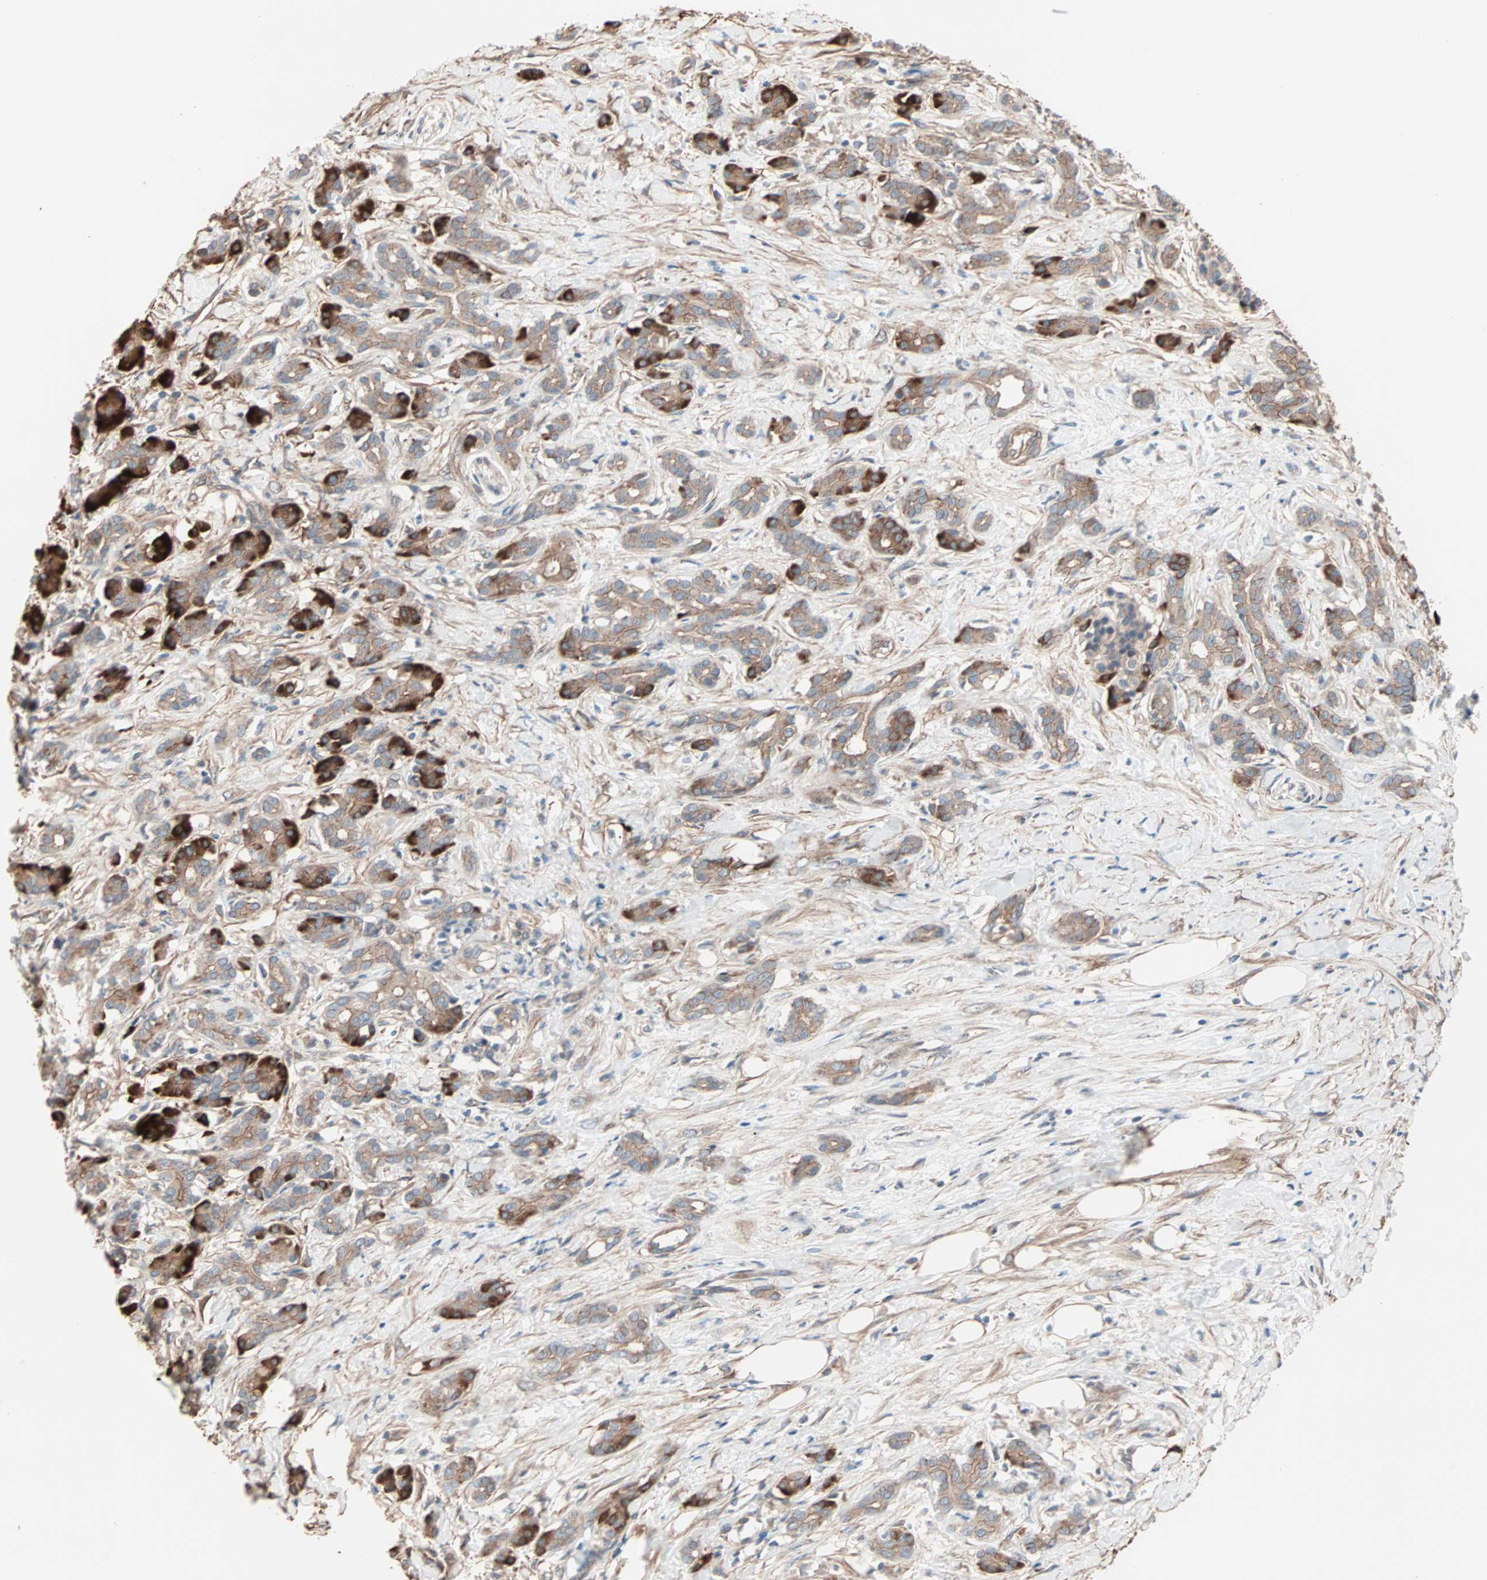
{"staining": {"intensity": "strong", "quantity": ">75%", "location": "cytoplasmic/membranous"}, "tissue": "pancreatic cancer", "cell_type": "Tumor cells", "image_type": "cancer", "snomed": [{"axis": "morphology", "description": "Adenocarcinoma, NOS"}, {"axis": "topography", "description": "Pancreas"}], "caption": "Immunohistochemical staining of human pancreatic adenocarcinoma exhibits strong cytoplasmic/membranous protein staining in approximately >75% of tumor cells.", "gene": "ALG5", "patient": {"sex": "male", "age": 41}}